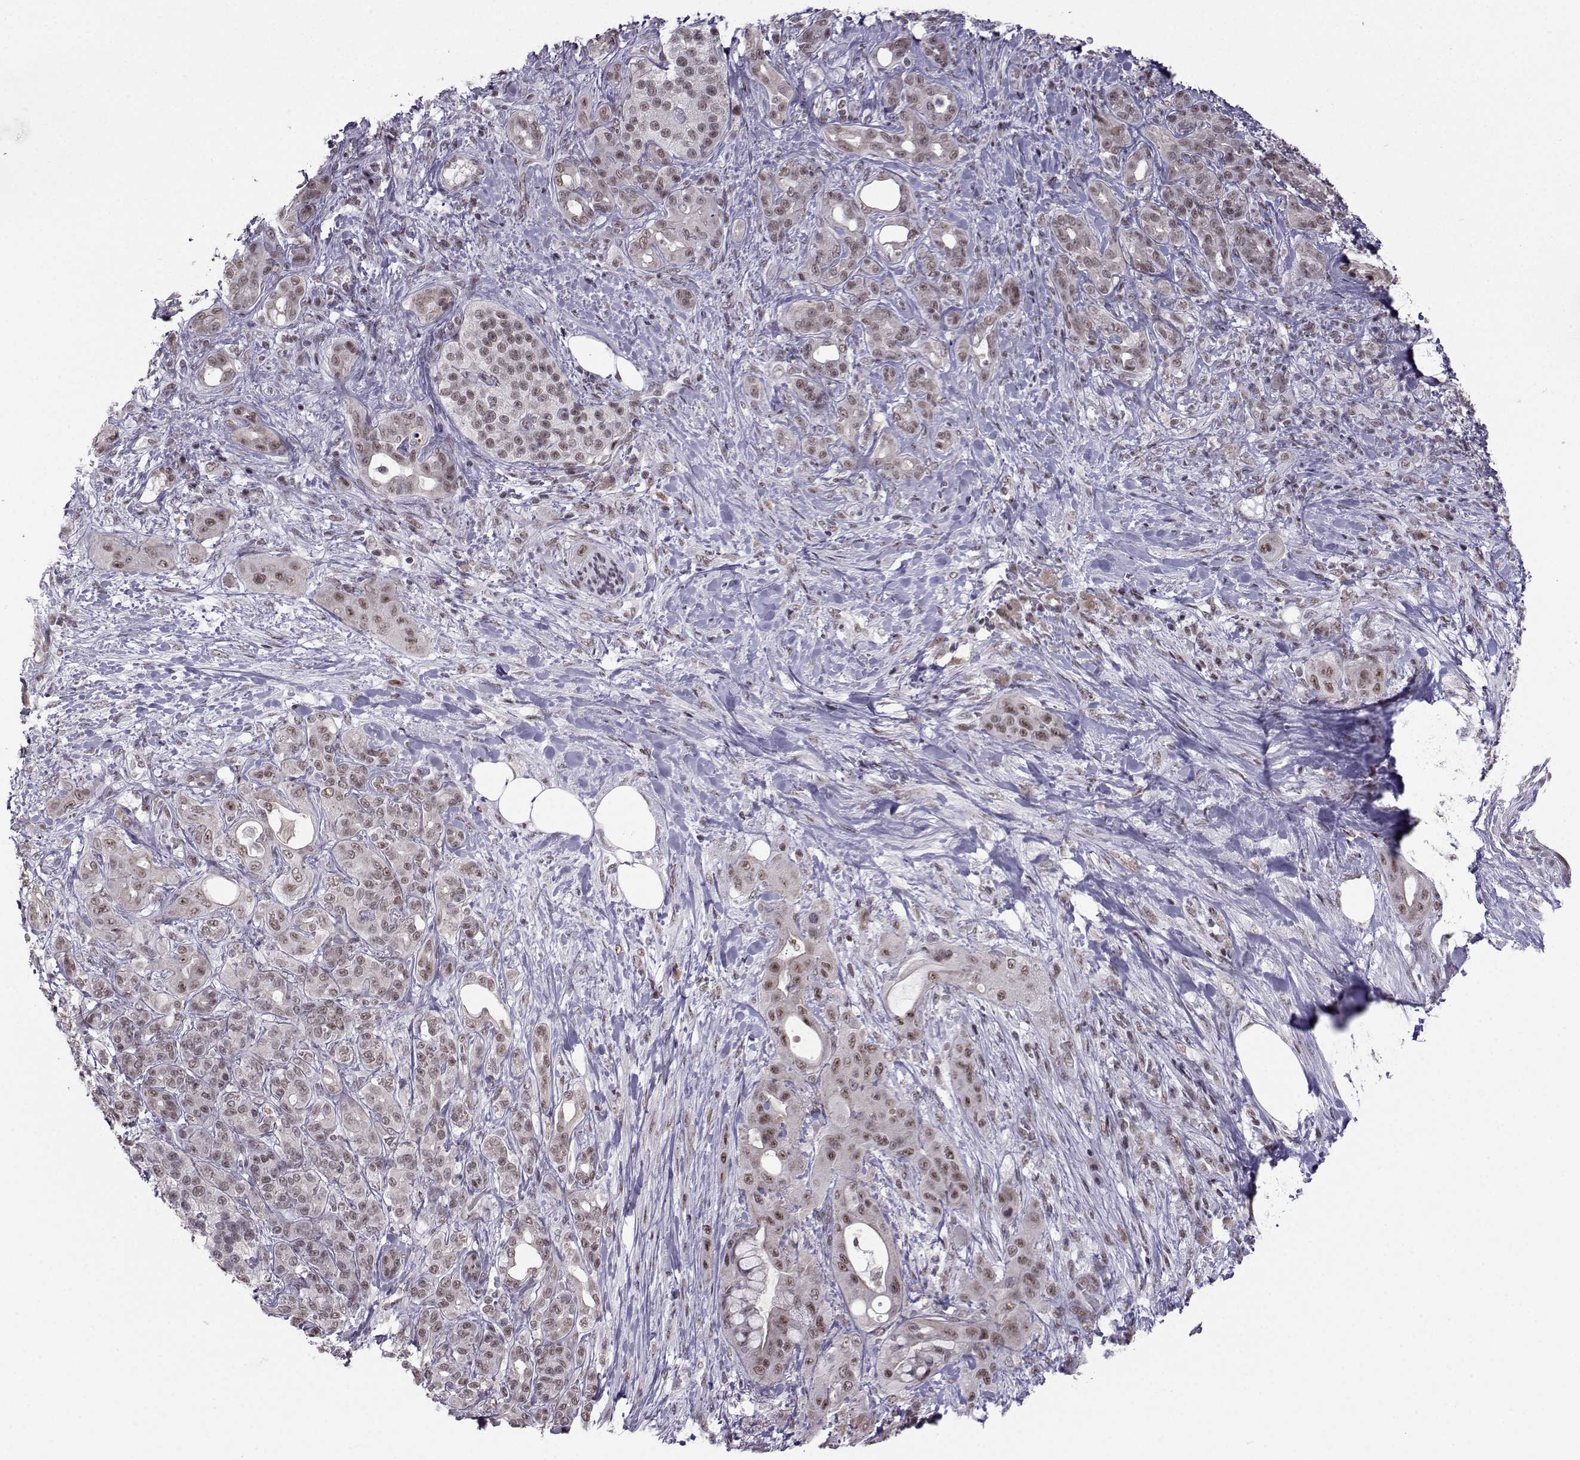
{"staining": {"intensity": "moderate", "quantity": "25%-75%", "location": "nuclear"}, "tissue": "pancreatic cancer", "cell_type": "Tumor cells", "image_type": "cancer", "snomed": [{"axis": "morphology", "description": "Adenocarcinoma, NOS"}, {"axis": "topography", "description": "Pancreas"}], "caption": "Immunohistochemistry (IHC) image of adenocarcinoma (pancreatic) stained for a protein (brown), which displays medium levels of moderate nuclear positivity in about 25%-75% of tumor cells.", "gene": "LIN28A", "patient": {"sex": "male", "age": 71}}